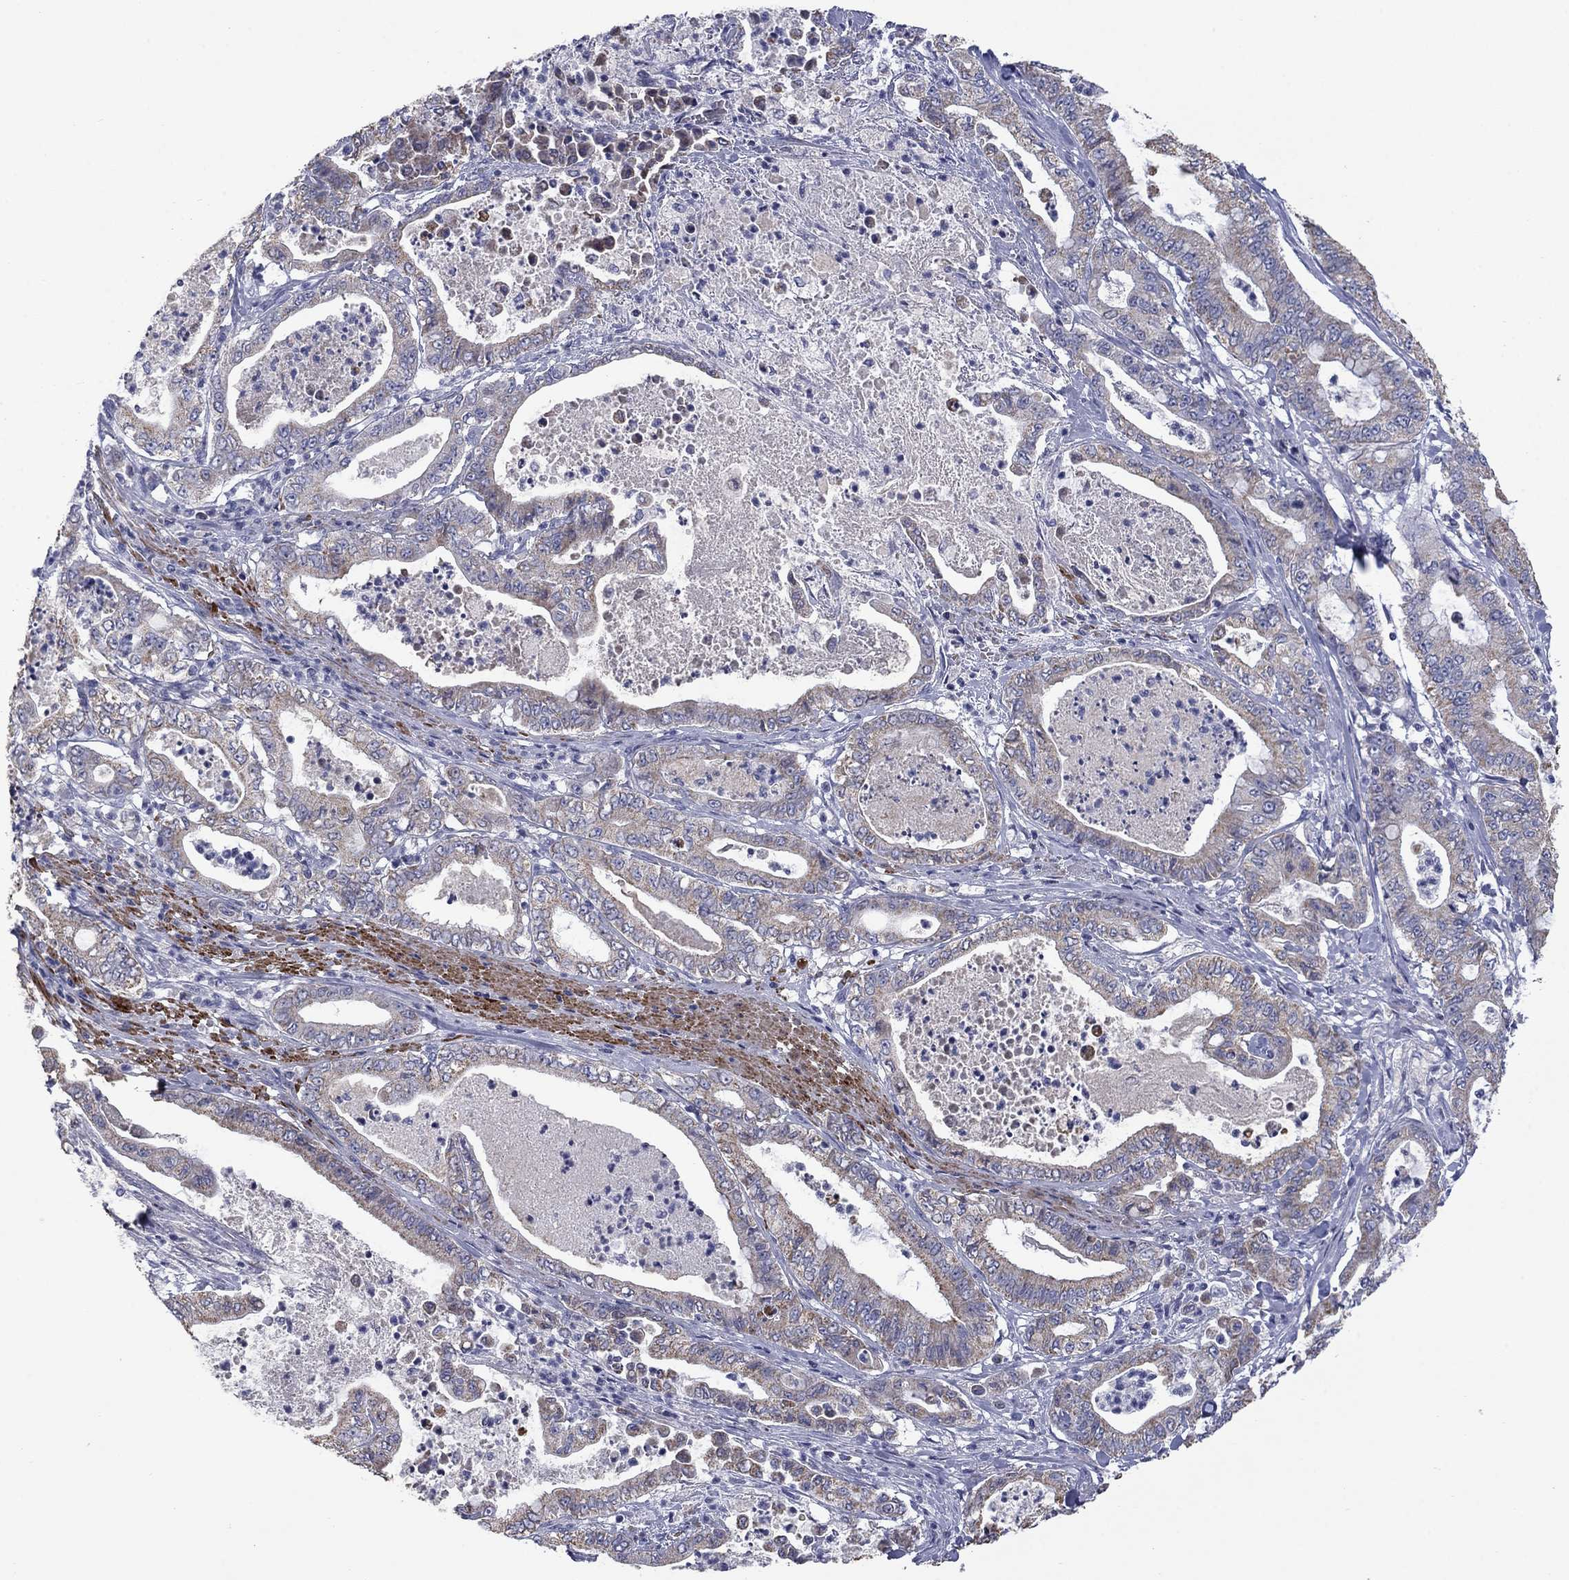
{"staining": {"intensity": "moderate", "quantity": "<25%", "location": "cytoplasmic/membranous"}, "tissue": "pancreatic cancer", "cell_type": "Tumor cells", "image_type": "cancer", "snomed": [{"axis": "morphology", "description": "Adenocarcinoma, NOS"}, {"axis": "topography", "description": "Pancreas"}], "caption": "The histopathology image reveals a brown stain indicating the presence of a protein in the cytoplasmic/membranous of tumor cells in pancreatic cancer.", "gene": "FRK", "patient": {"sex": "male", "age": 71}}